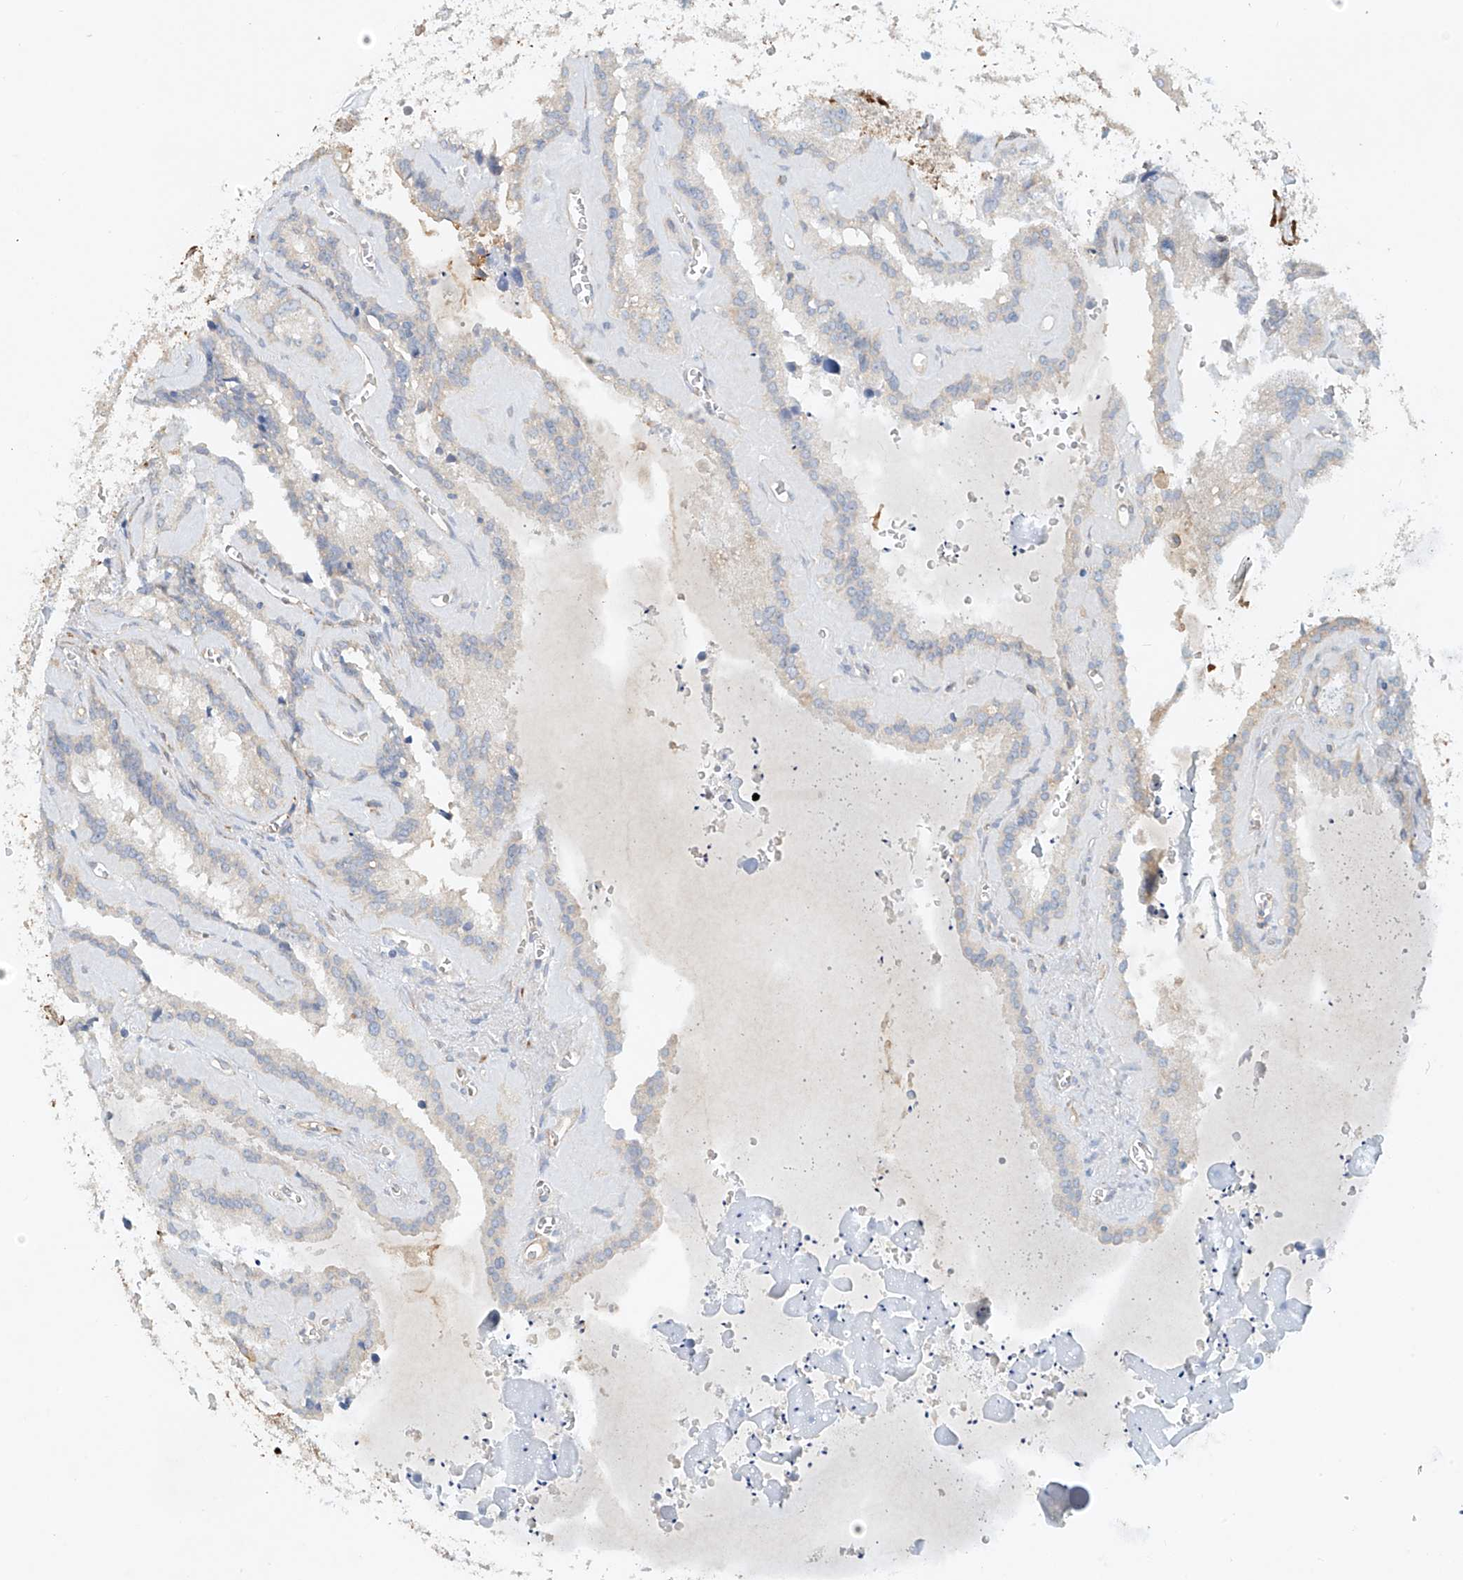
{"staining": {"intensity": "negative", "quantity": "none", "location": "none"}, "tissue": "seminal vesicle", "cell_type": "Glandular cells", "image_type": "normal", "snomed": [{"axis": "morphology", "description": "Normal tissue, NOS"}, {"axis": "topography", "description": "Prostate"}, {"axis": "topography", "description": "Seminal veicle"}], "caption": "DAB immunohistochemical staining of normal seminal vesicle demonstrates no significant expression in glandular cells. Brightfield microscopy of IHC stained with DAB (3,3'-diaminobenzidine) (brown) and hematoxylin (blue), captured at high magnification.", "gene": "ENSG00000266202", "patient": {"sex": "male", "age": 59}}